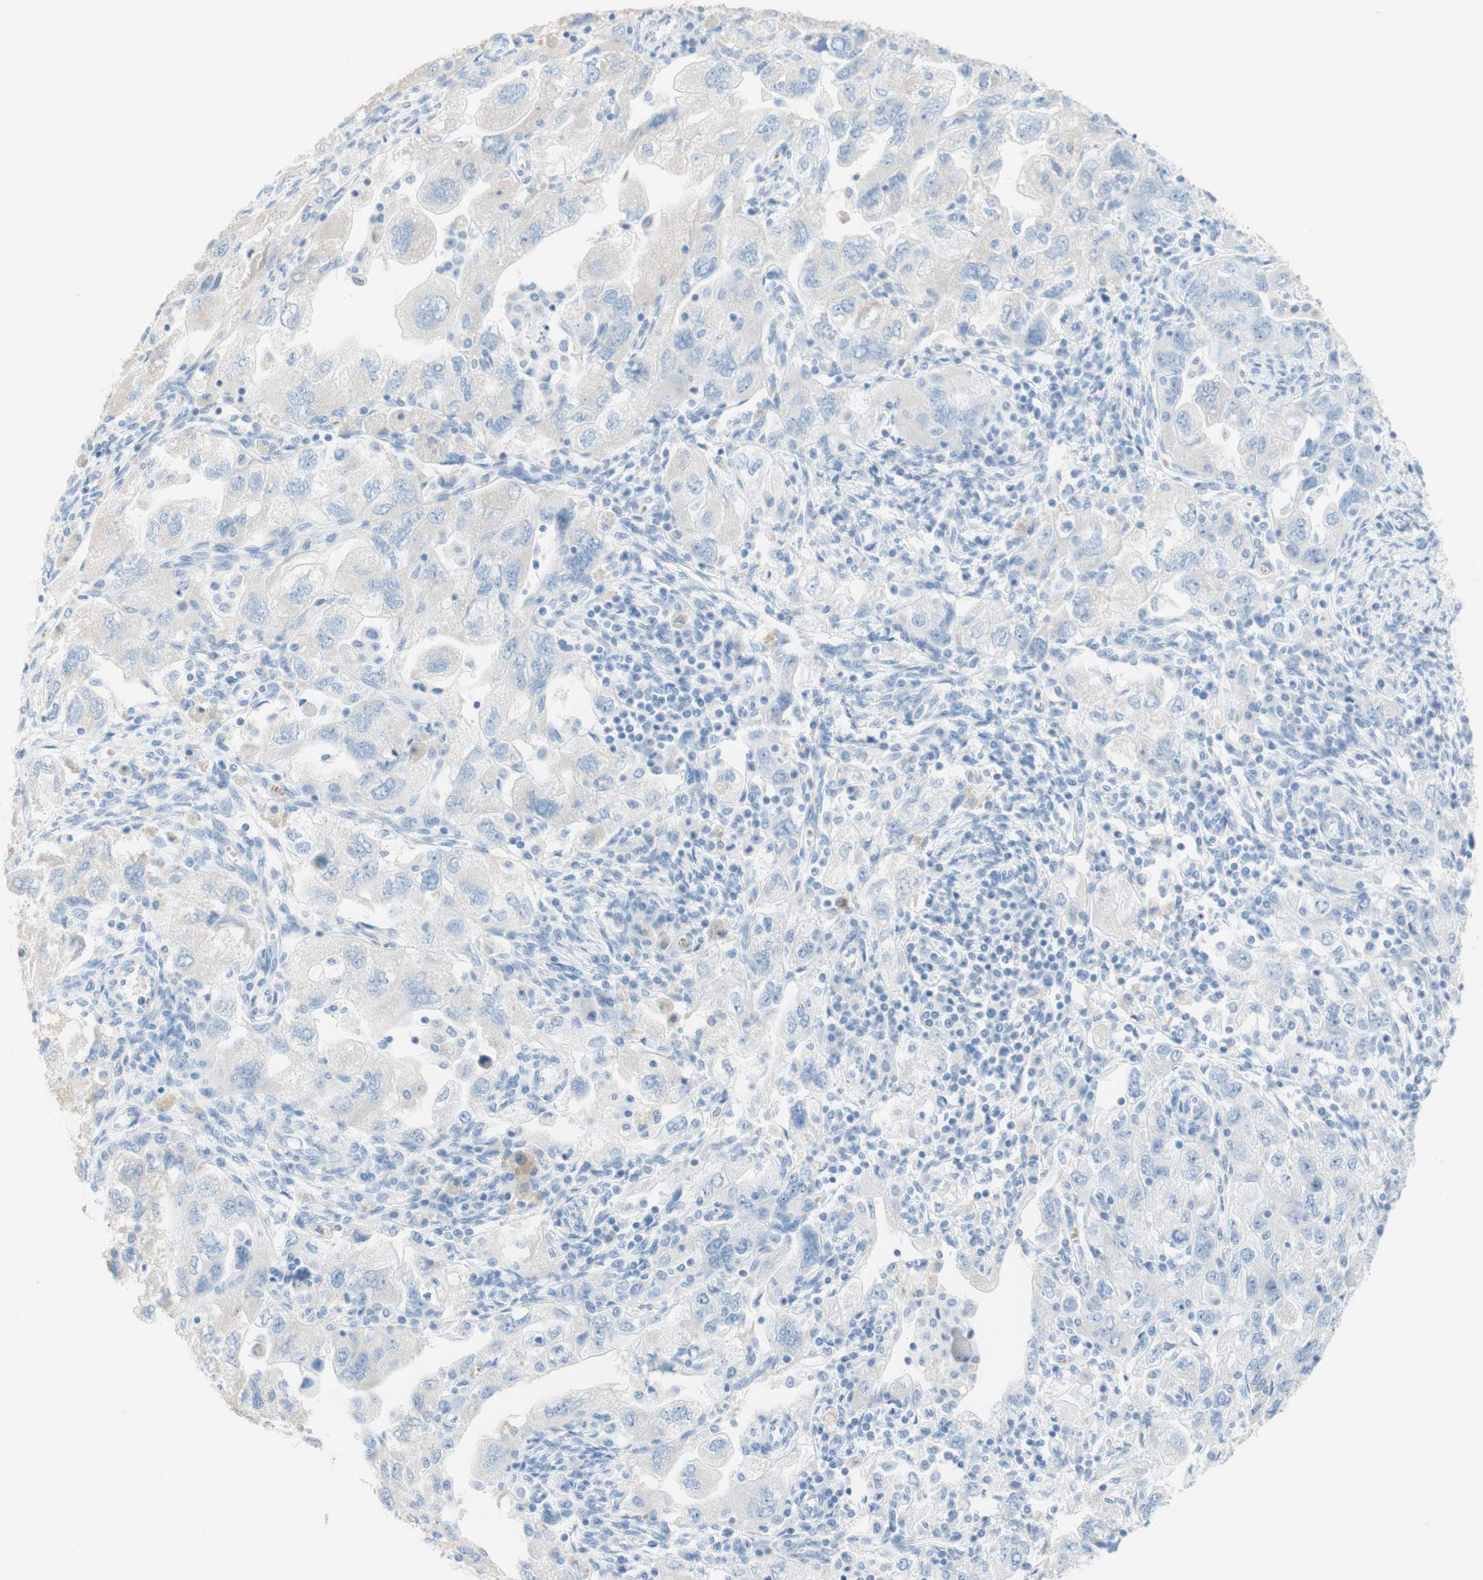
{"staining": {"intensity": "negative", "quantity": "none", "location": "none"}, "tissue": "ovarian cancer", "cell_type": "Tumor cells", "image_type": "cancer", "snomed": [{"axis": "morphology", "description": "Carcinoma, NOS"}, {"axis": "morphology", "description": "Cystadenocarcinoma, serous, NOS"}, {"axis": "topography", "description": "Ovary"}], "caption": "The photomicrograph demonstrates no staining of tumor cells in carcinoma (ovarian).", "gene": "CEACAM1", "patient": {"sex": "female", "age": 69}}